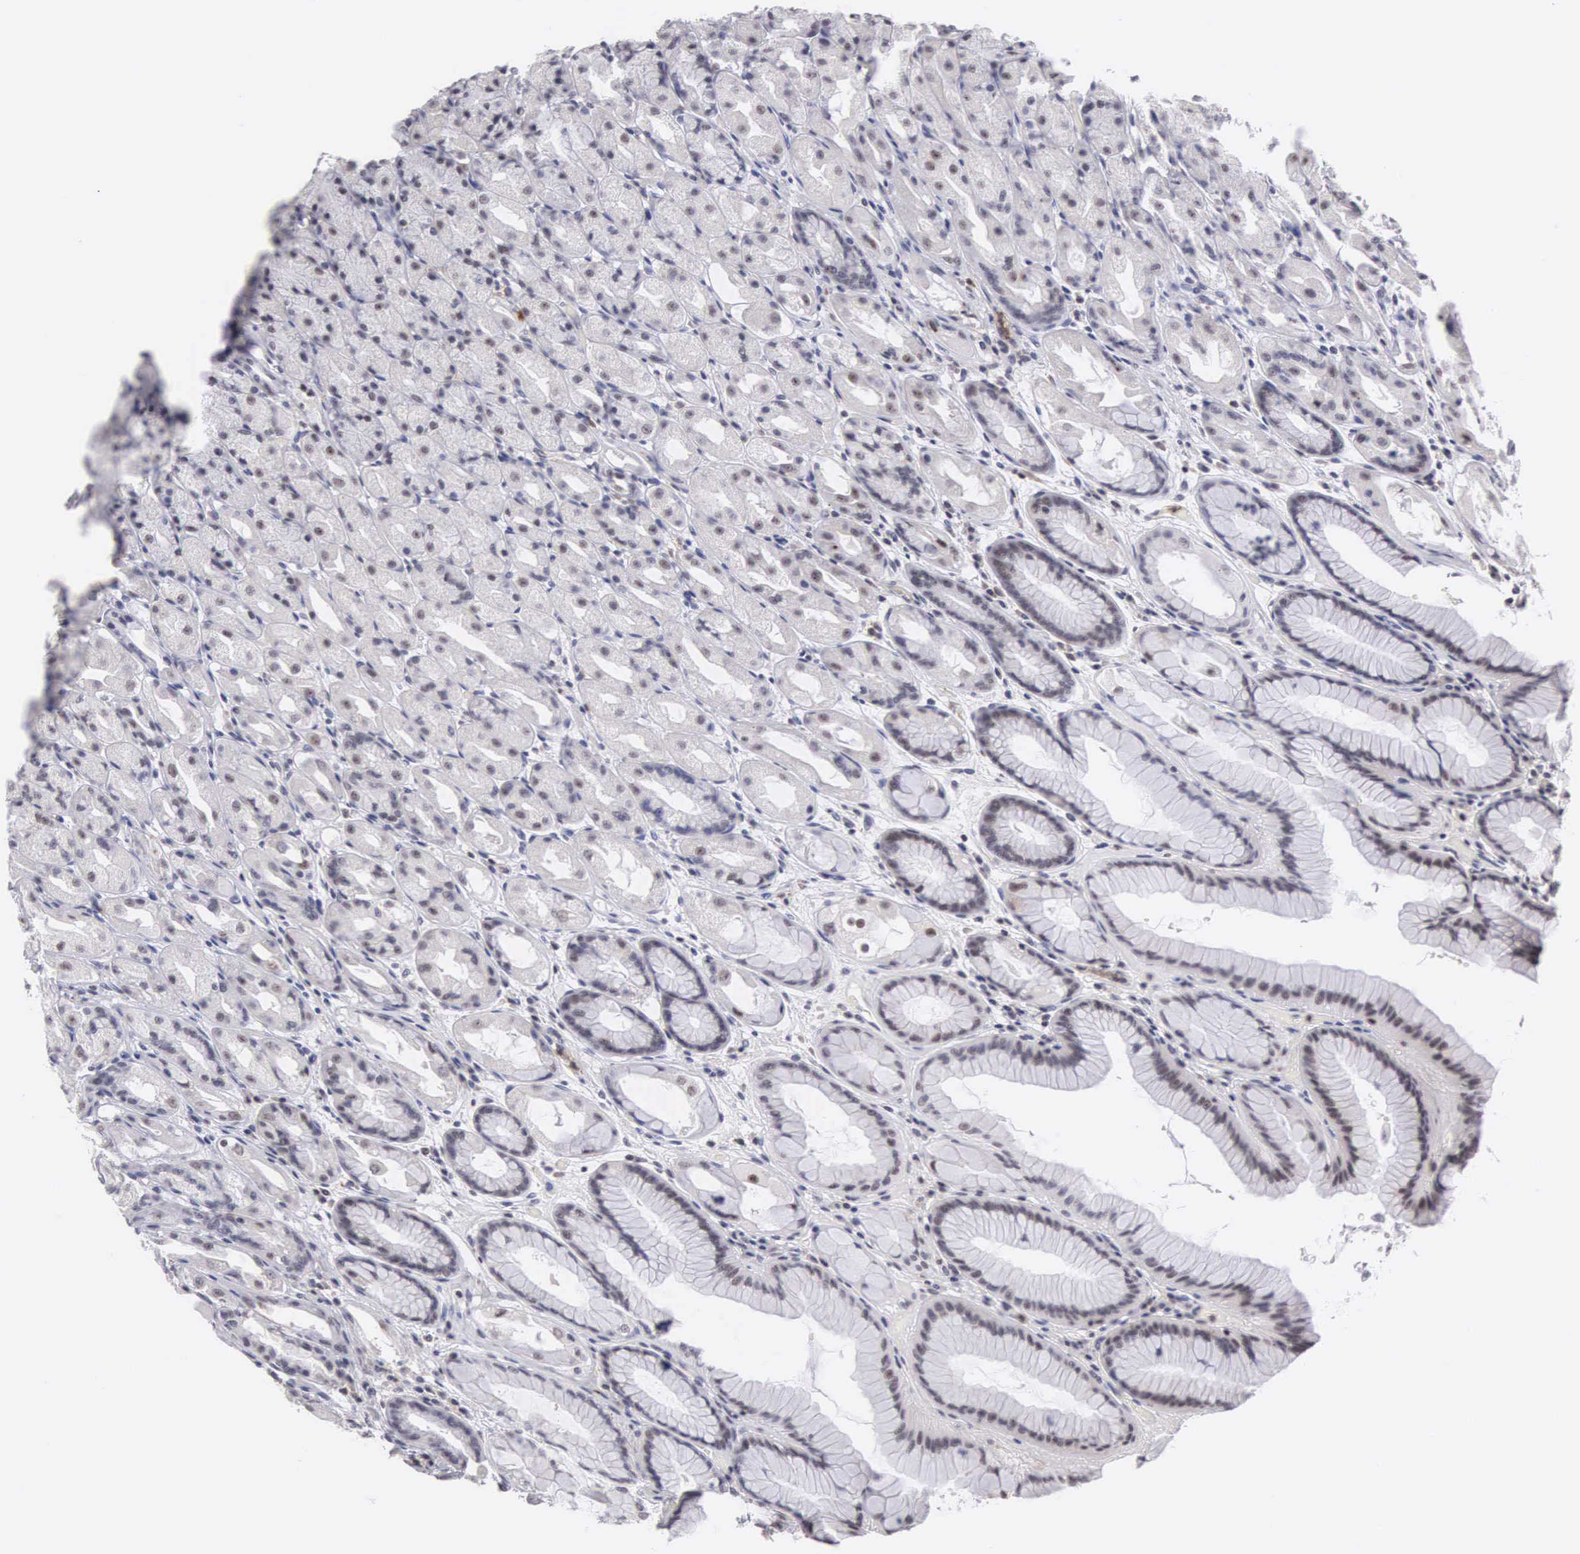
{"staining": {"intensity": "moderate", "quantity": "25%-75%", "location": "nuclear"}, "tissue": "stomach", "cell_type": "Glandular cells", "image_type": "normal", "snomed": [{"axis": "morphology", "description": "Normal tissue, NOS"}, {"axis": "topography", "description": "Stomach, upper"}], "caption": "Glandular cells show medium levels of moderate nuclear staining in about 25%-75% of cells in benign stomach. Nuclei are stained in blue.", "gene": "FAM47A", "patient": {"sex": "female", "age": 75}}